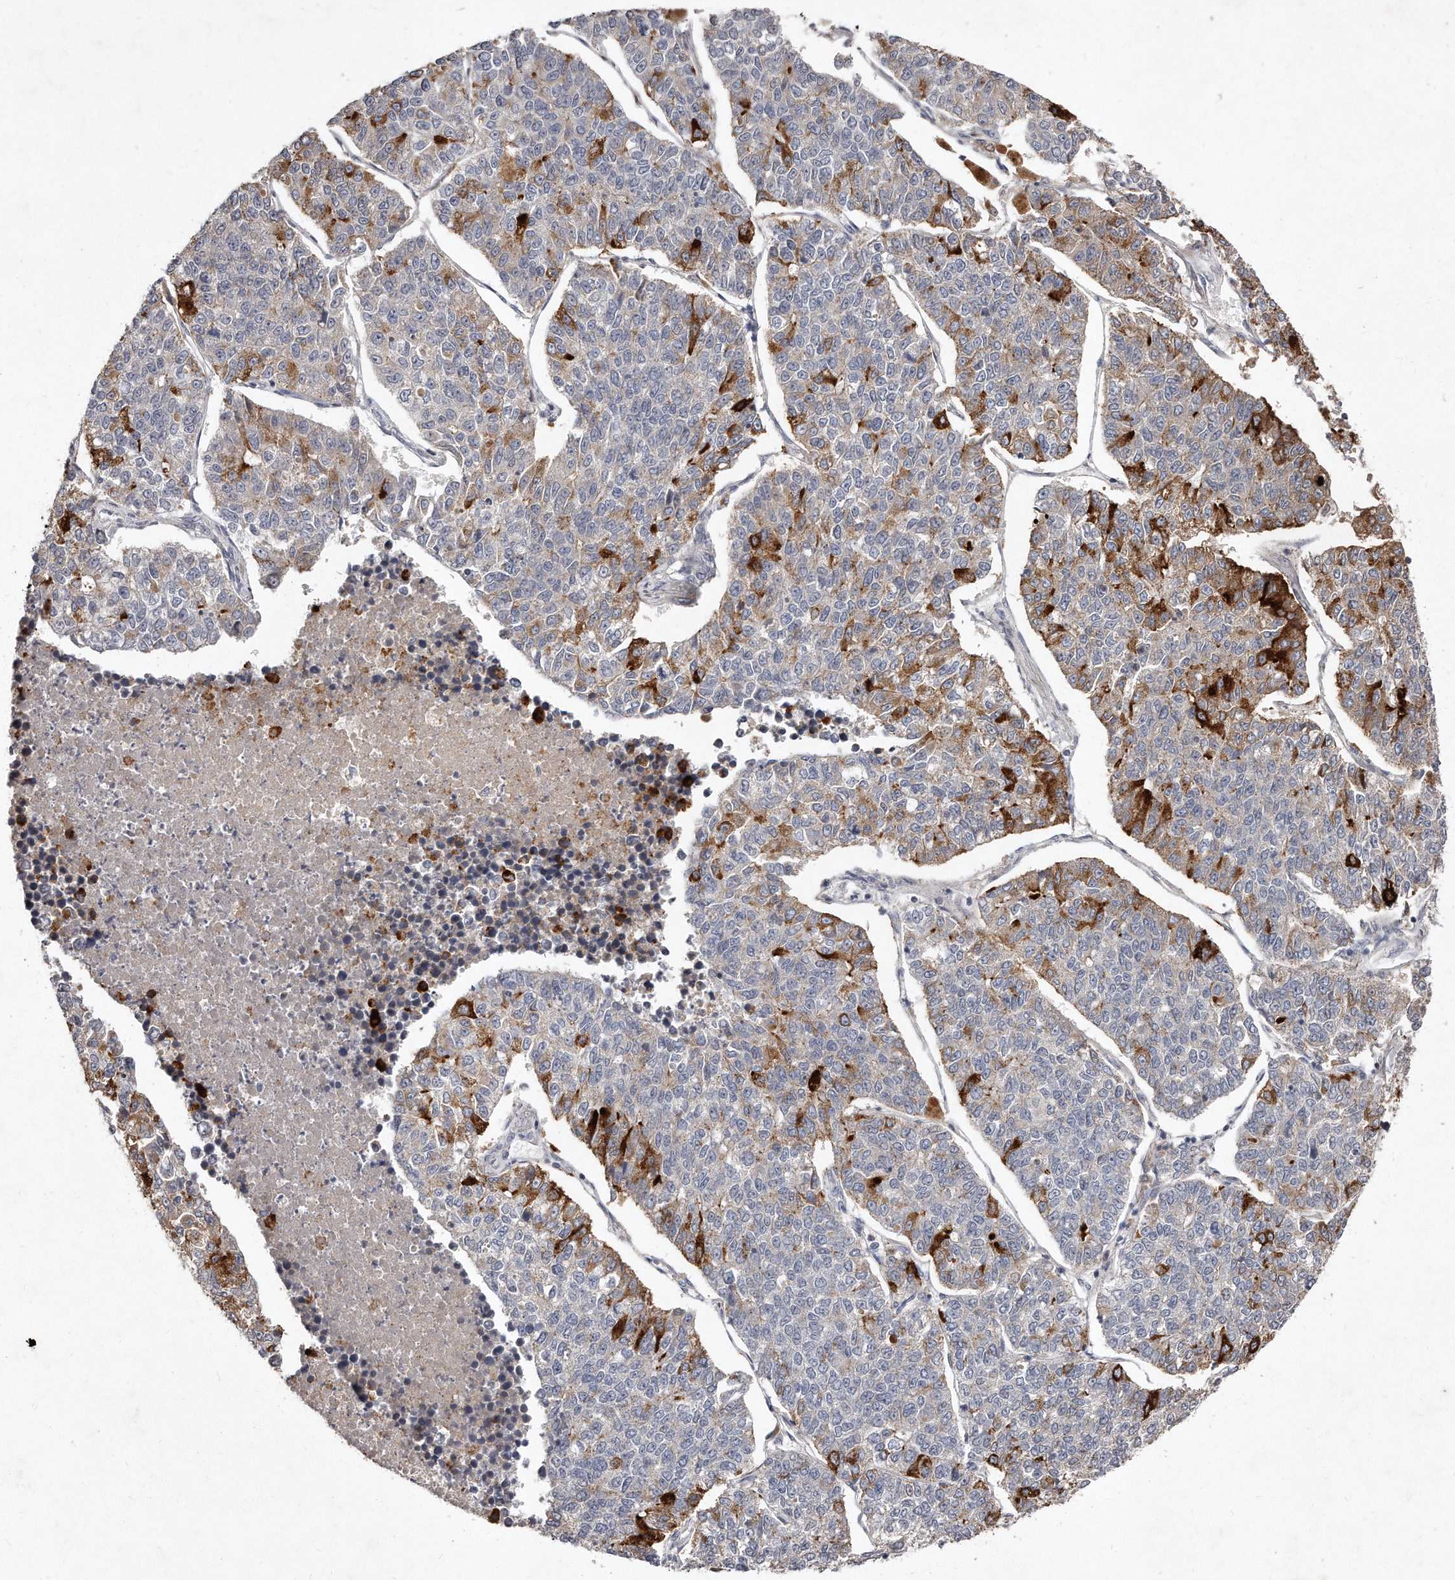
{"staining": {"intensity": "strong", "quantity": "<25%", "location": "cytoplasmic/membranous"}, "tissue": "lung cancer", "cell_type": "Tumor cells", "image_type": "cancer", "snomed": [{"axis": "morphology", "description": "Adenocarcinoma, NOS"}, {"axis": "topography", "description": "Lung"}], "caption": "Immunohistochemistry micrograph of neoplastic tissue: human adenocarcinoma (lung) stained using immunohistochemistry reveals medium levels of strong protein expression localized specifically in the cytoplasmic/membranous of tumor cells, appearing as a cytoplasmic/membranous brown color.", "gene": "TECR", "patient": {"sex": "male", "age": 49}}